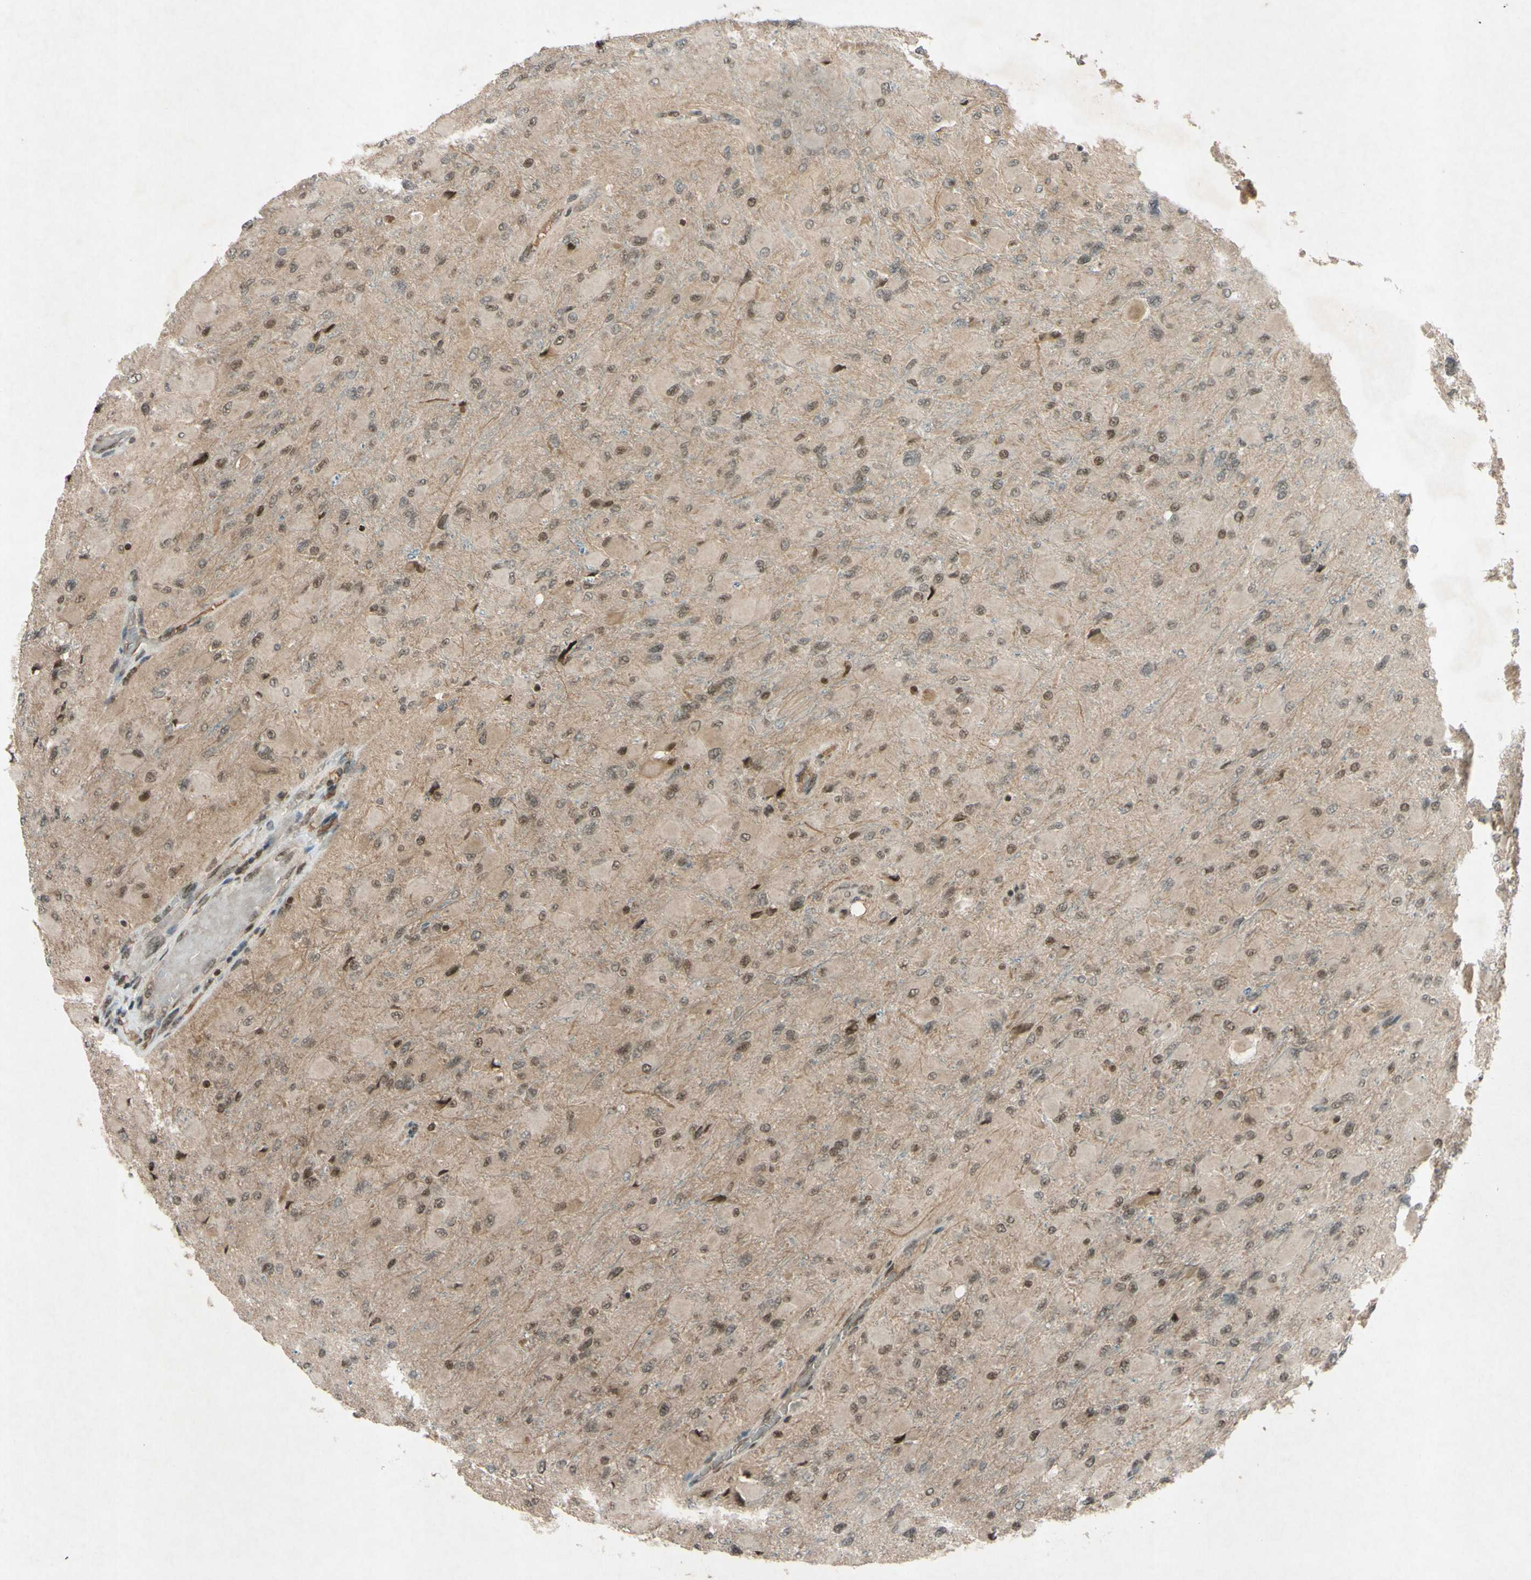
{"staining": {"intensity": "moderate", "quantity": ">75%", "location": "nuclear"}, "tissue": "glioma", "cell_type": "Tumor cells", "image_type": "cancer", "snomed": [{"axis": "morphology", "description": "Glioma, malignant, High grade"}, {"axis": "topography", "description": "Cerebral cortex"}], "caption": "A brown stain labels moderate nuclear staining of a protein in human glioma tumor cells.", "gene": "SNW1", "patient": {"sex": "female", "age": 36}}